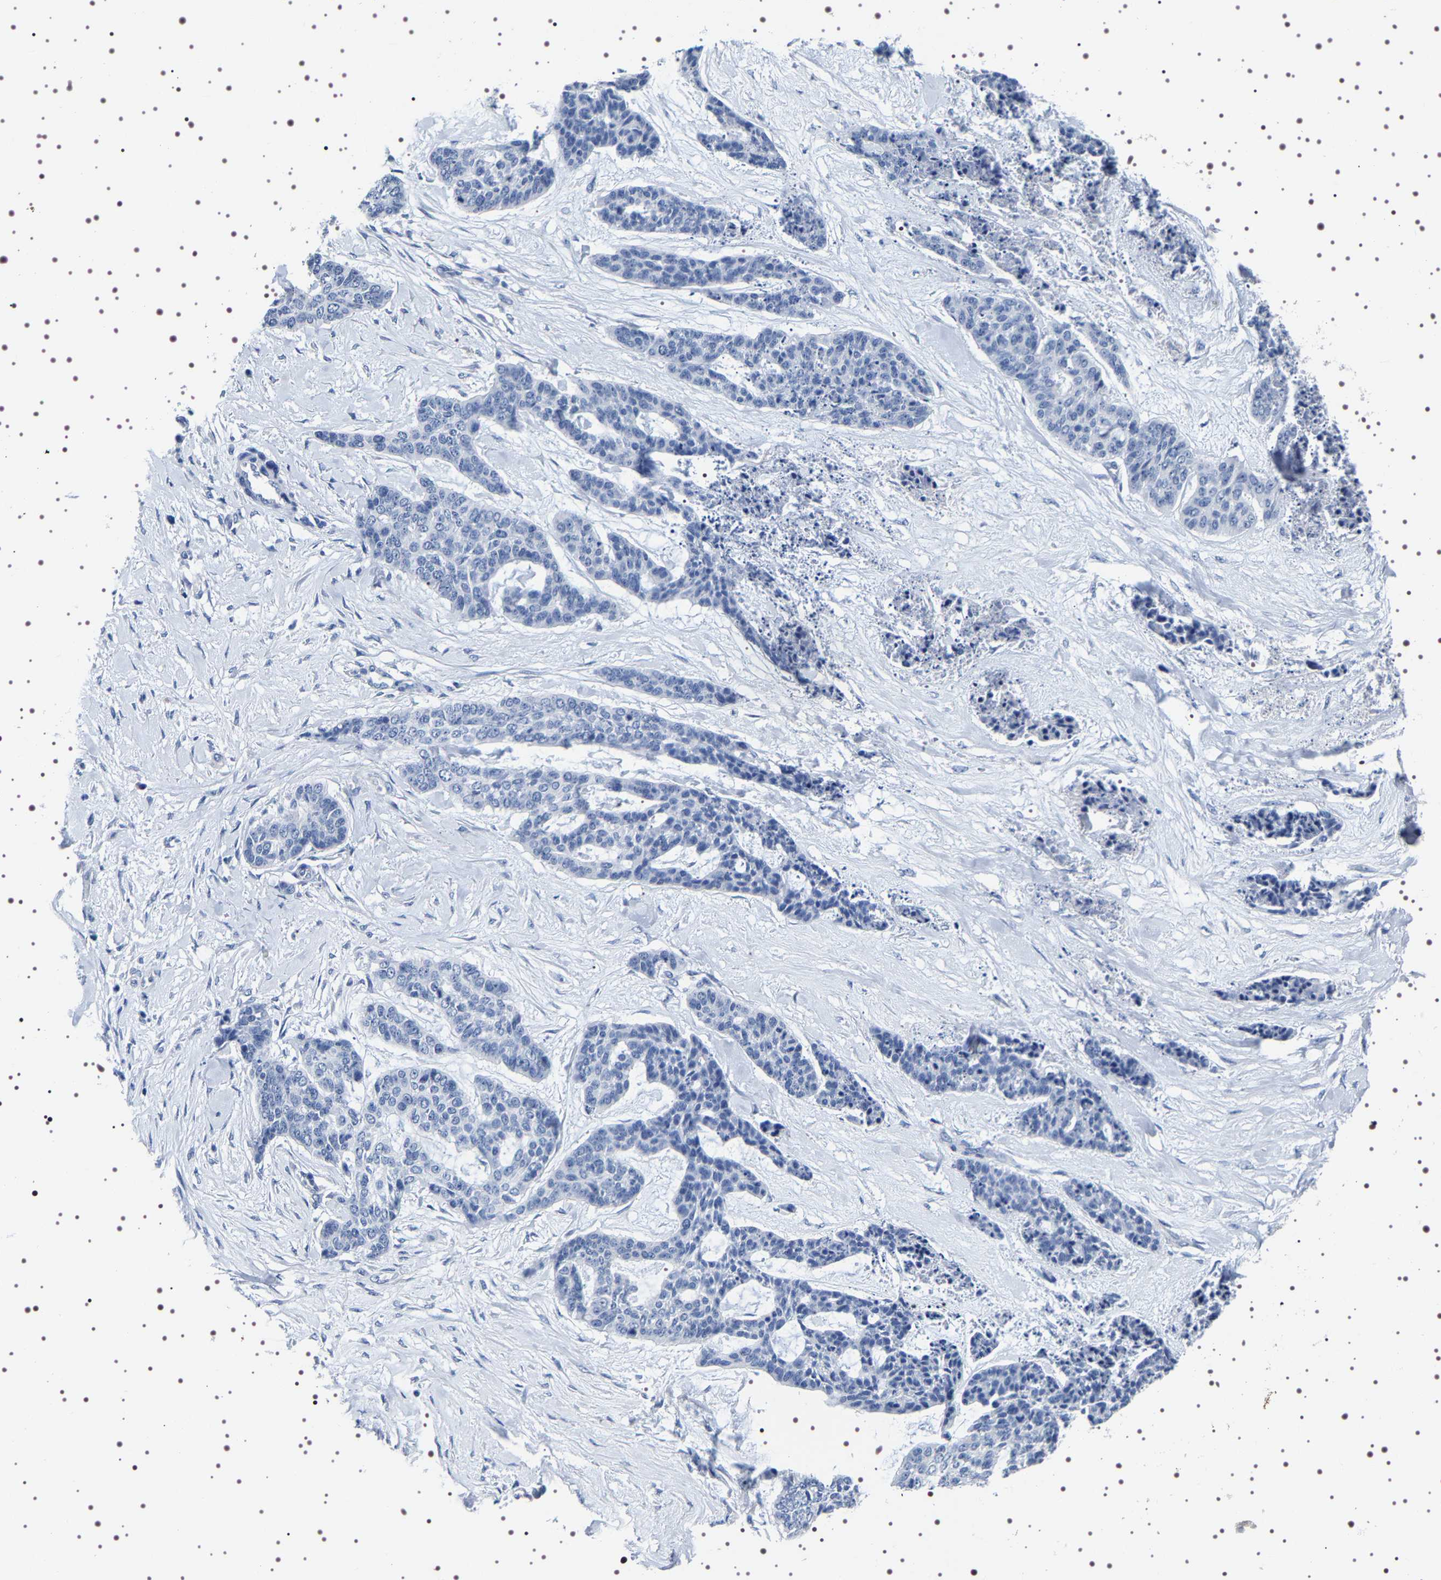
{"staining": {"intensity": "negative", "quantity": "none", "location": "none"}, "tissue": "skin cancer", "cell_type": "Tumor cells", "image_type": "cancer", "snomed": [{"axis": "morphology", "description": "Basal cell carcinoma"}, {"axis": "topography", "description": "Skin"}], "caption": "Immunohistochemical staining of human skin cancer exhibits no significant staining in tumor cells.", "gene": "UBQLN3", "patient": {"sex": "female", "age": 64}}